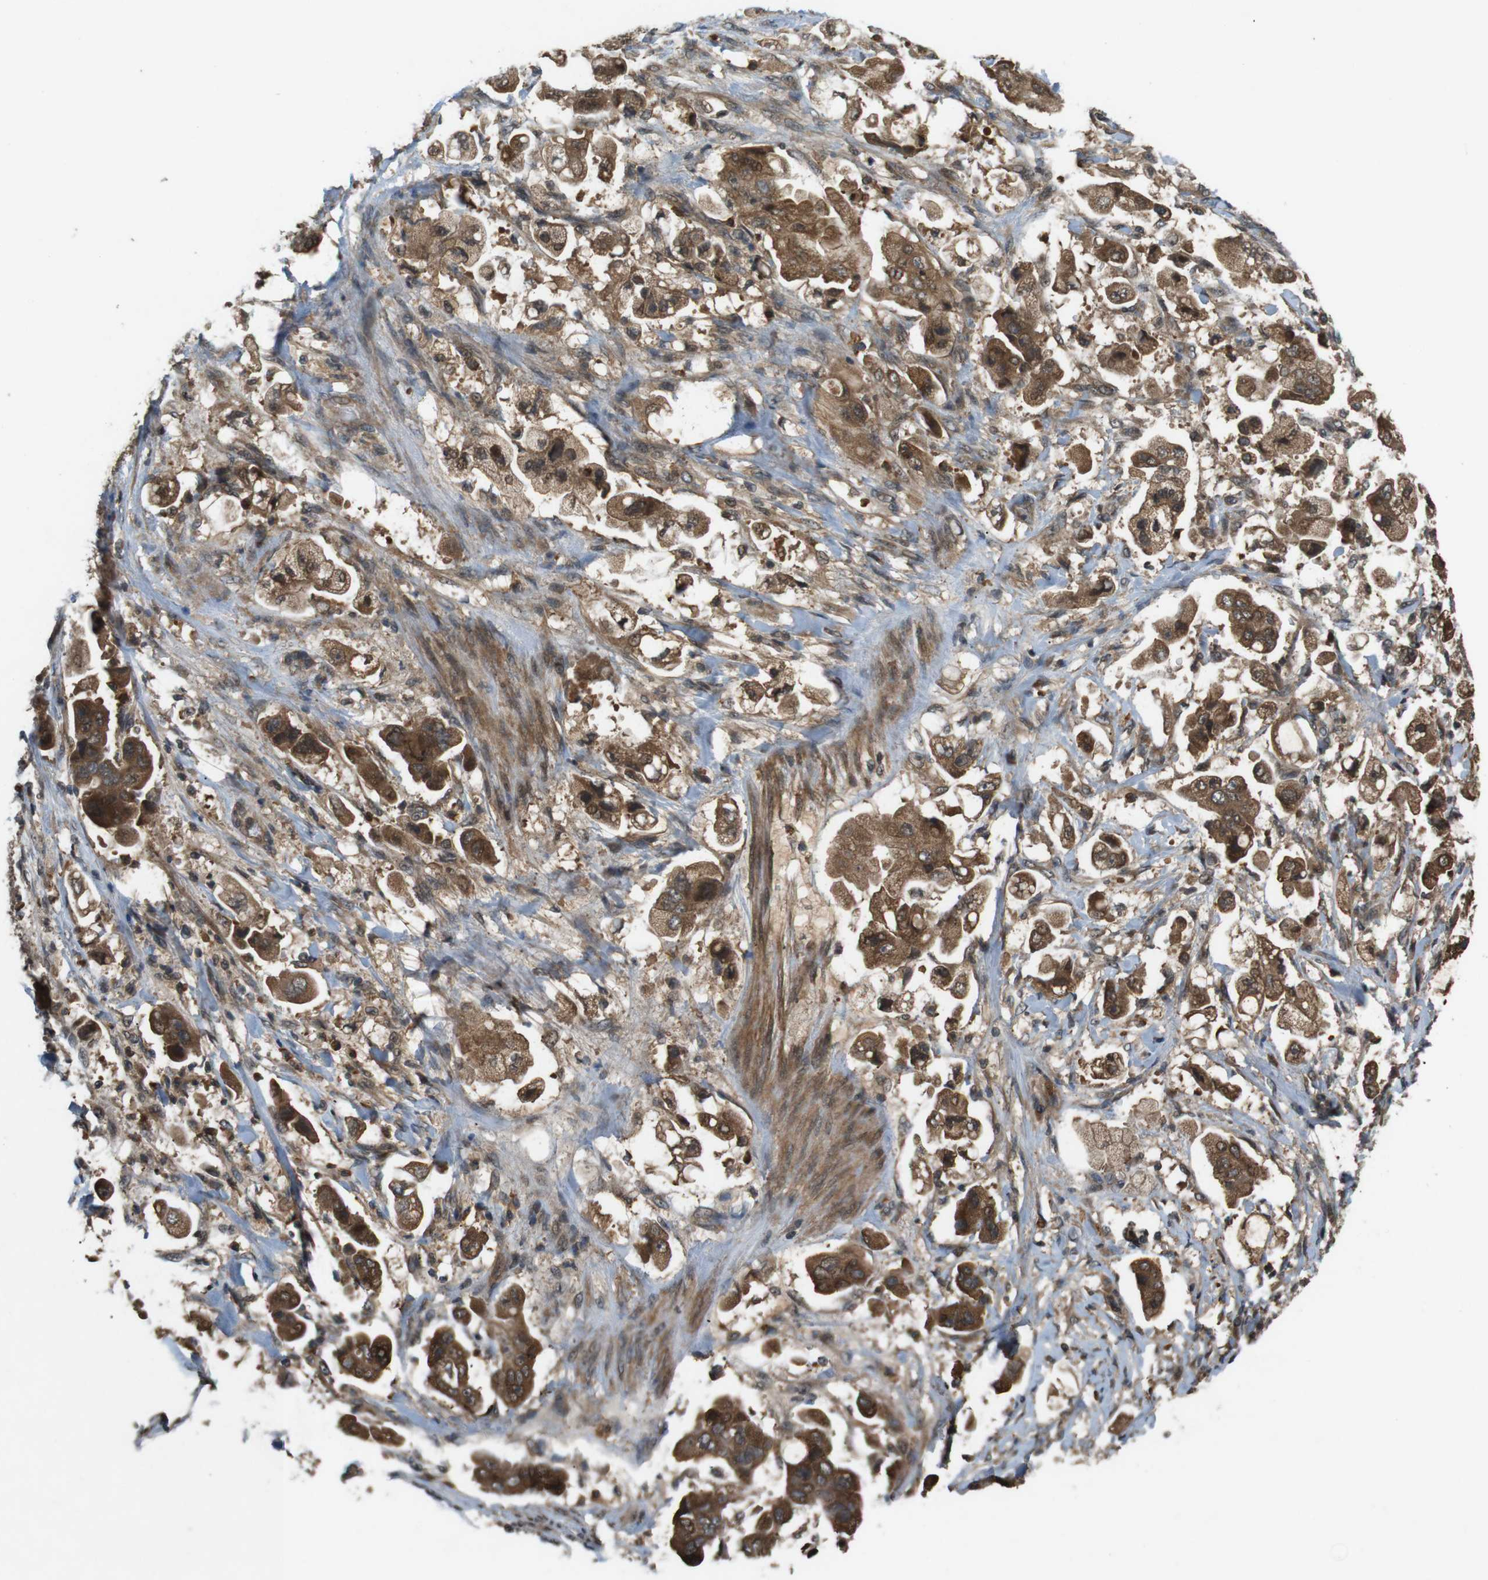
{"staining": {"intensity": "moderate", "quantity": ">75%", "location": "cytoplasmic/membranous"}, "tissue": "stomach cancer", "cell_type": "Tumor cells", "image_type": "cancer", "snomed": [{"axis": "morphology", "description": "Adenocarcinoma, NOS"}, {"axis": "topography", "description": "Stomach"}], "caption": "A photomicrograph of human adenocarcinoma (stomach) stained for a protein displays moderate cytoplasmic/membranous brown staining in tumor cells.", "gene": "NFKBIE", "patient": {"sex": "male", "age": 62}}